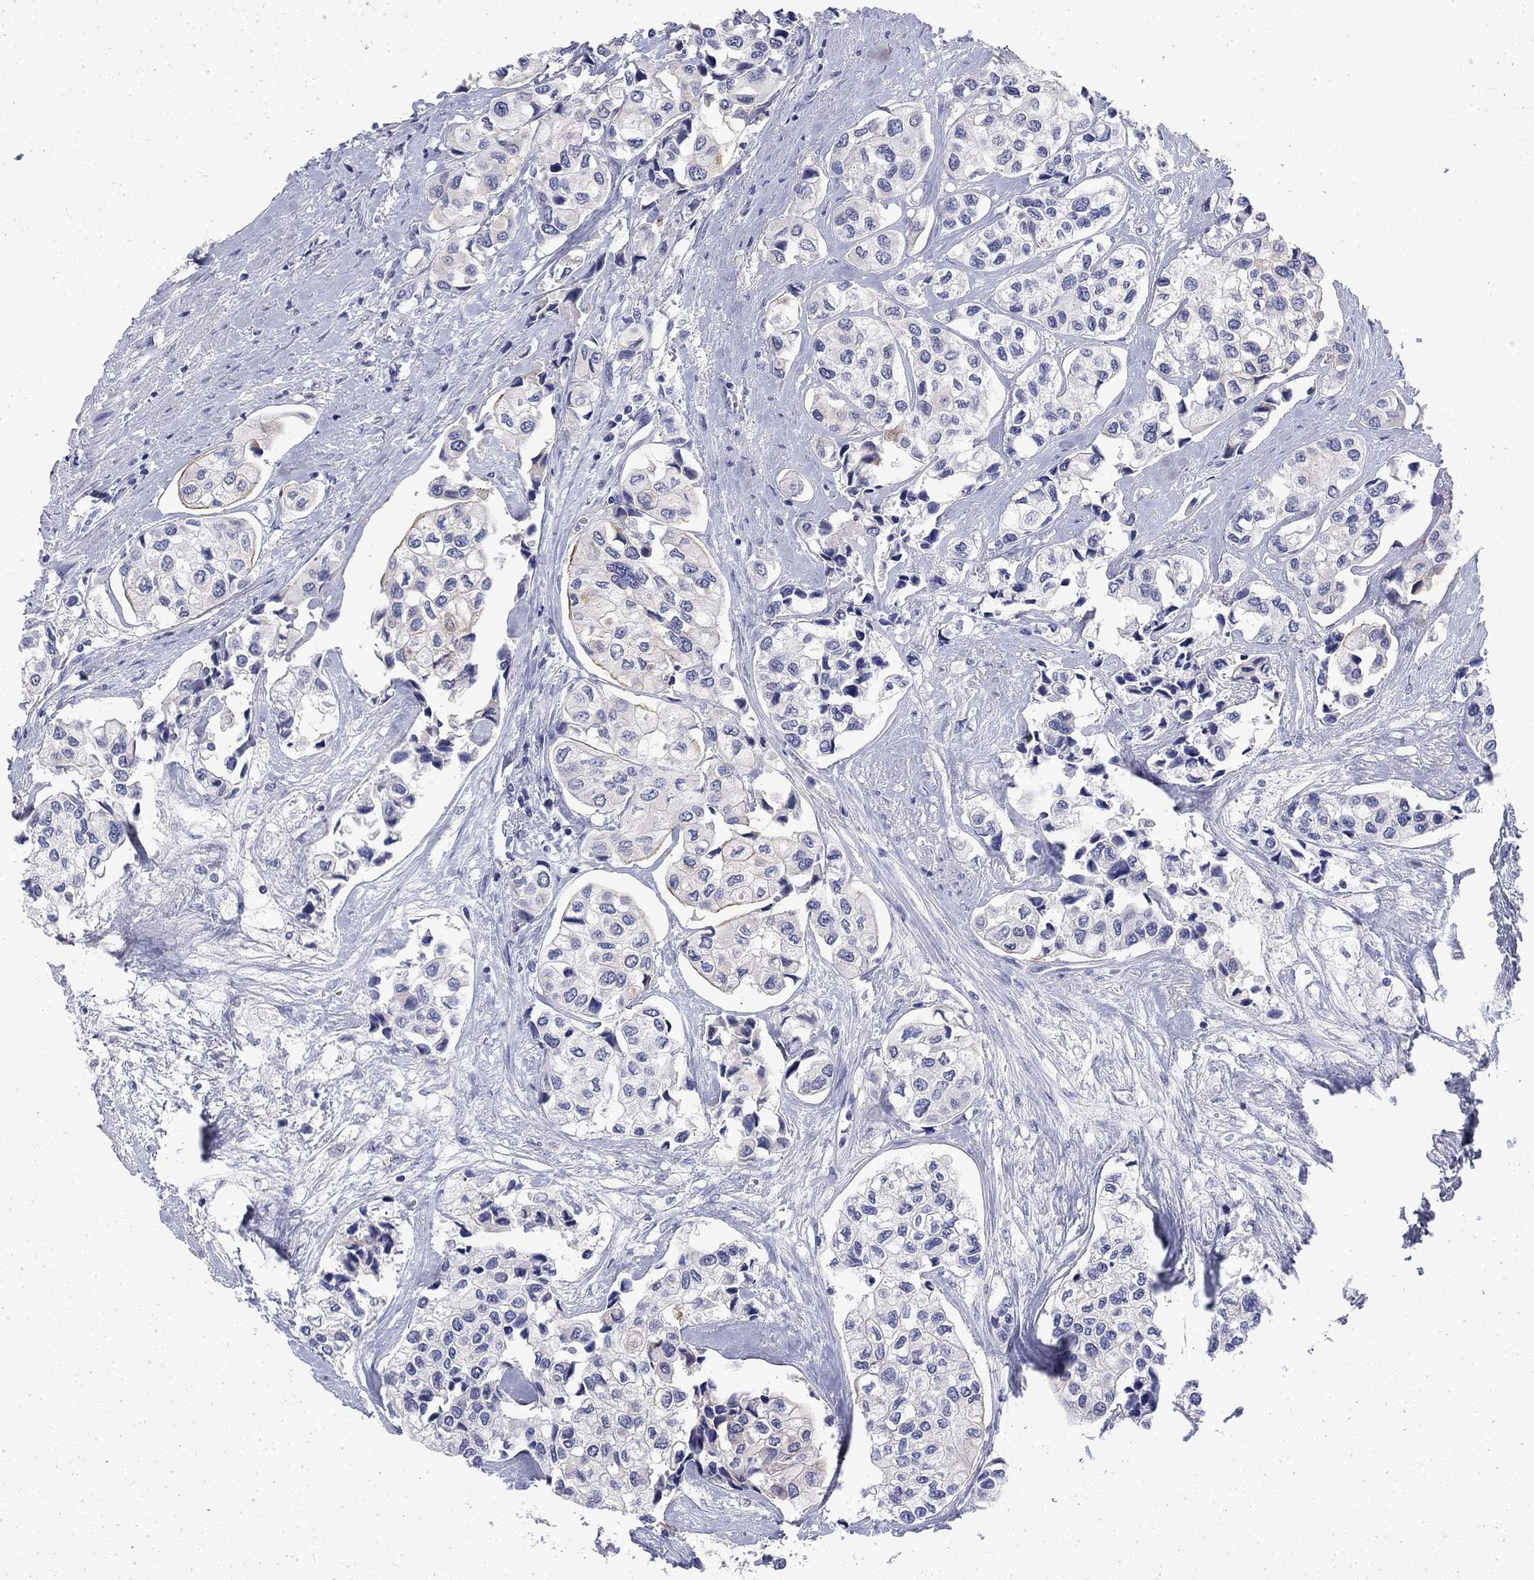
{"staining": {"intensity": "negative", "quantity": "none", "location": "none"}, "tissue": "urothelial cancer", "cell_type": "Tumor cells", "image_type": "cancer", "snomed": [{"axis": "morphology", "description": "Urothelial carcinoma, High grade"}, {"axis": "topography", "description": "Urinary bladder"}], "caption": "This micrograph is of urothelial carcinoma (high-grade) stained with immunohistochemistry (IHC) to label a protein in brown with the nuclei are counter-stained blue. There is no positivity in tumor cells. (Stains: DAB (3,3'-diaminobenzidine) immunohistochemistry (IHC) with hematoxylin counter stain, Microscopy: brightfield microscopy at high magnification).", "gene": "ENPP6", "patient": {"sex": "male", "age": 73}}